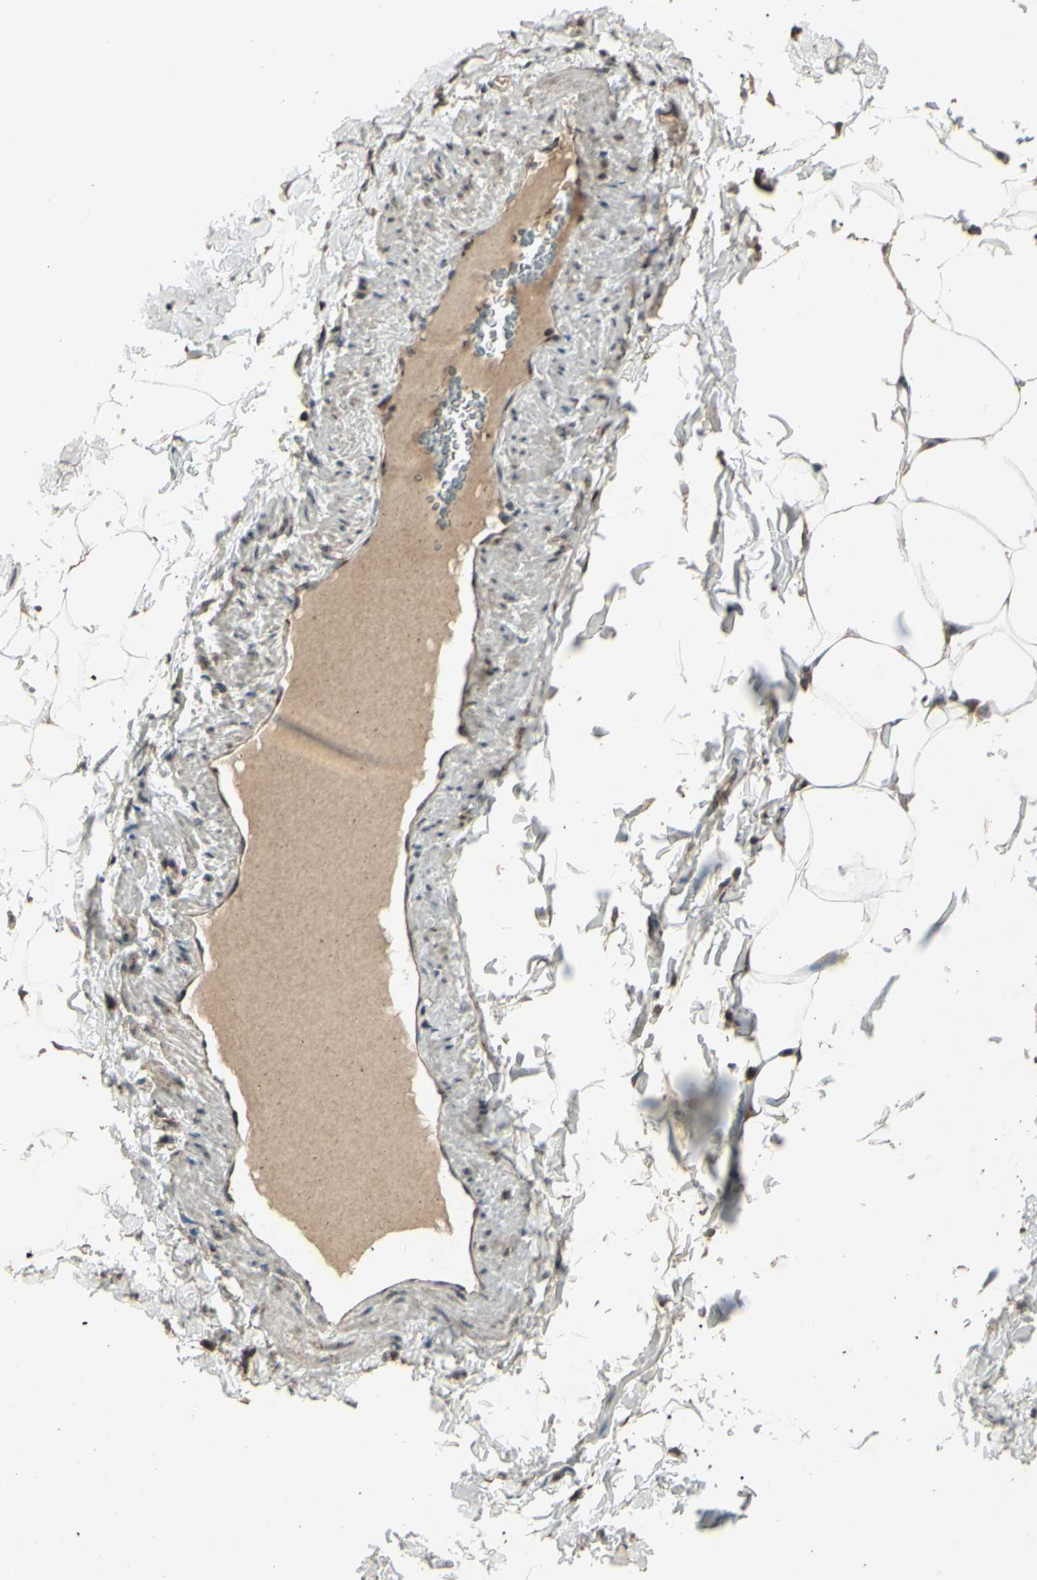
{"staining": {"intensity": "weak", "quantity": ">75%", "location": "cytoplasmic/membranous"}, "tissue": "adipose tissue", "cell_type": "Adipocytes", "image_type": "normal", "snomed": [{"axis": "morphology", "description": "Normal tissue, NOS"}, {"axis": "topography", "description": "Vascular tissue"}], "caption": "Adipocytes exhibit low levels of weak cytoplasmic/membranous staining in approximately >75% of cells in unremarkable human adipose tissue. (brown staining indicates protein expression, while blue staining denotes nuclei).", "gene": "AP1G1", "patient": {"sex": "male", "age": 41}}